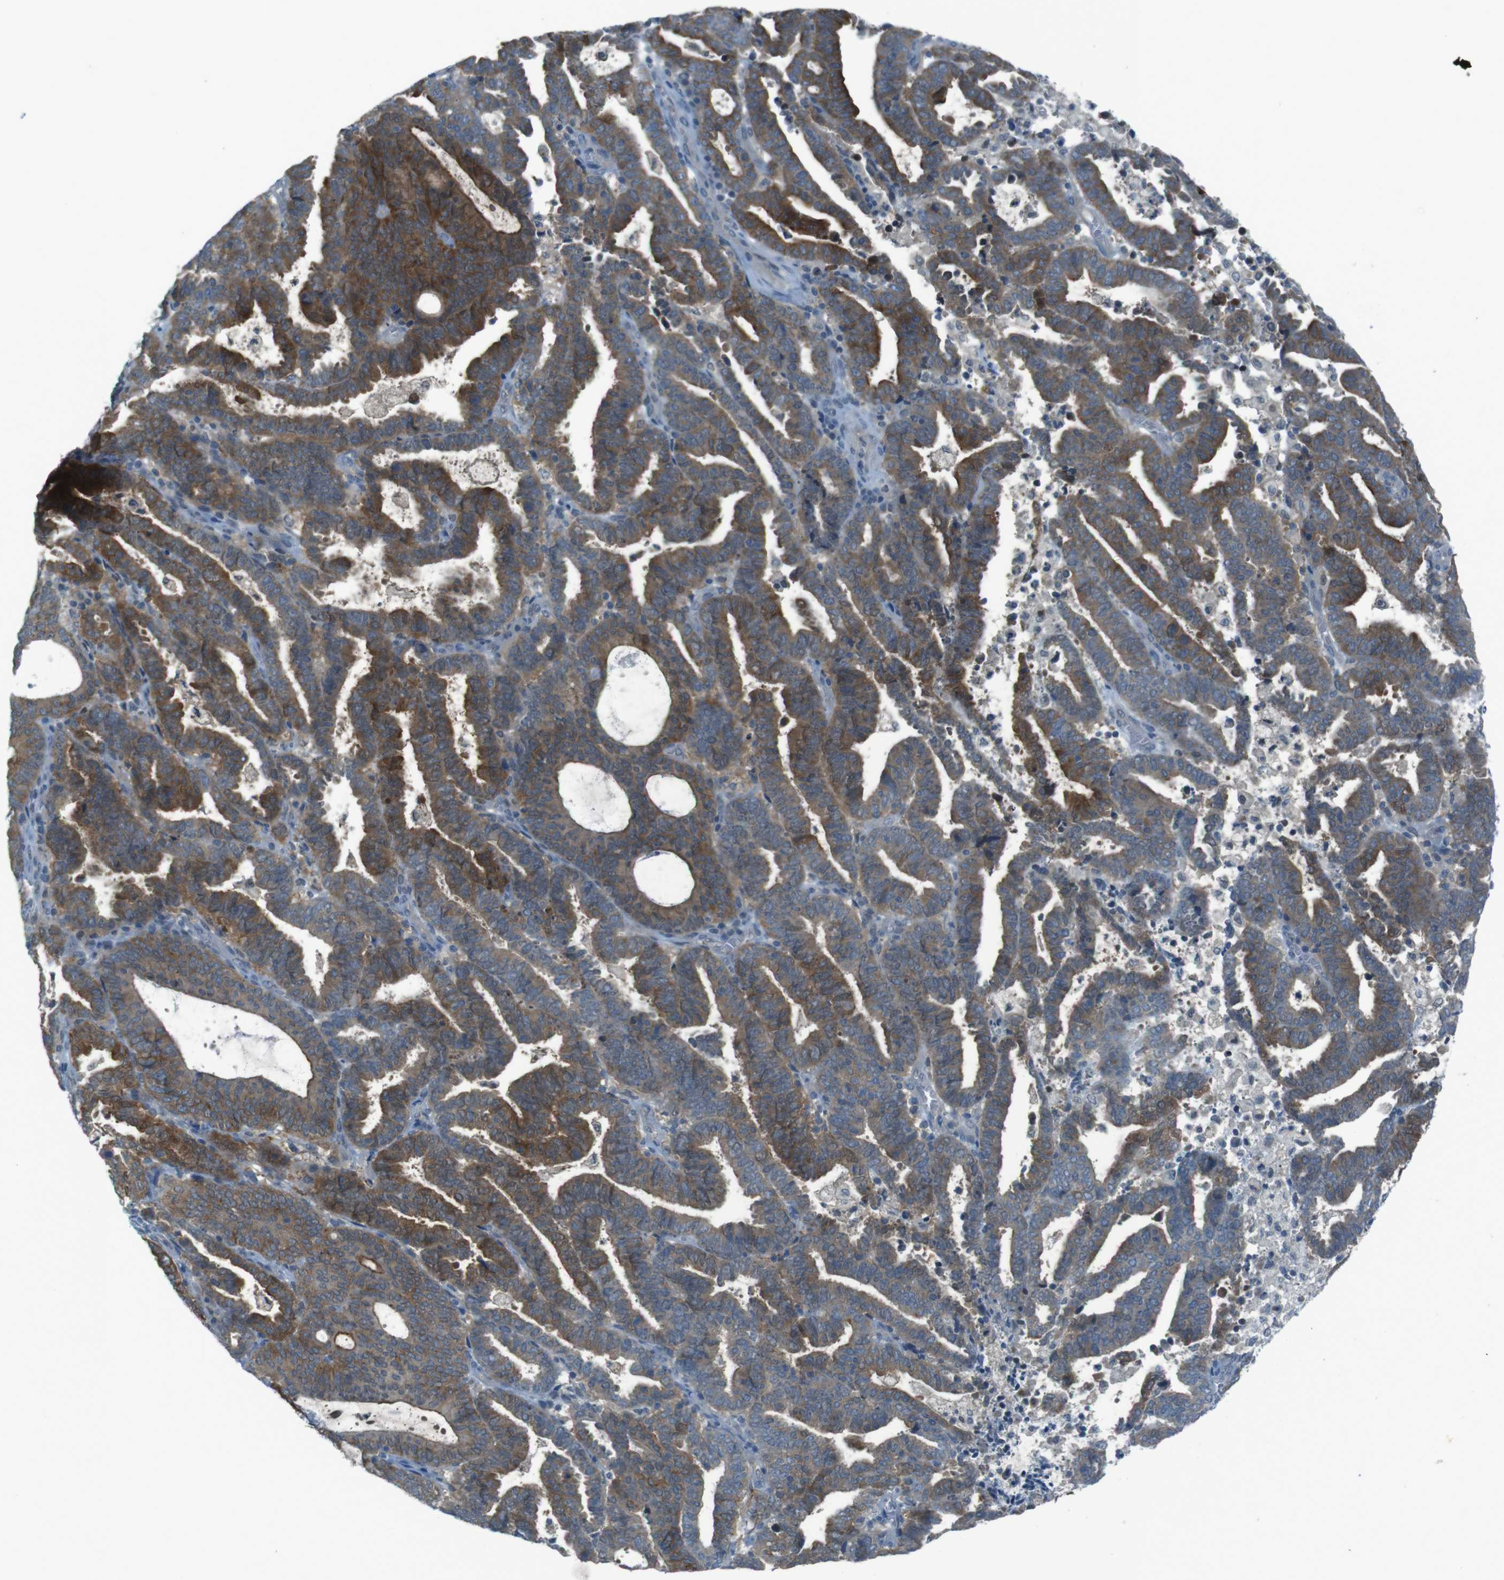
{"staining": {"intensity": "moderate", "quantity": ">75%", "location": "cytoplasmic/membranous"}, "tissue": "endometrial cancer", "cell_type": "Tumor cells", "image_type": "cancer", "snomed": [{"axis": "morphology", "description": "Adenocarcinoma, NOS"}, {"axis": "topography", "description": "Uterus"}], "caption": "Endometrial cancer (adenocarcinoma) was stained to show a protein in brown. There is medium levels of moderate cytoplasmic/membranous expression in approximately >75% of tumor cells.", "gene": "ZDHHC20", "patient": {"sex": "female", "age": 83}}